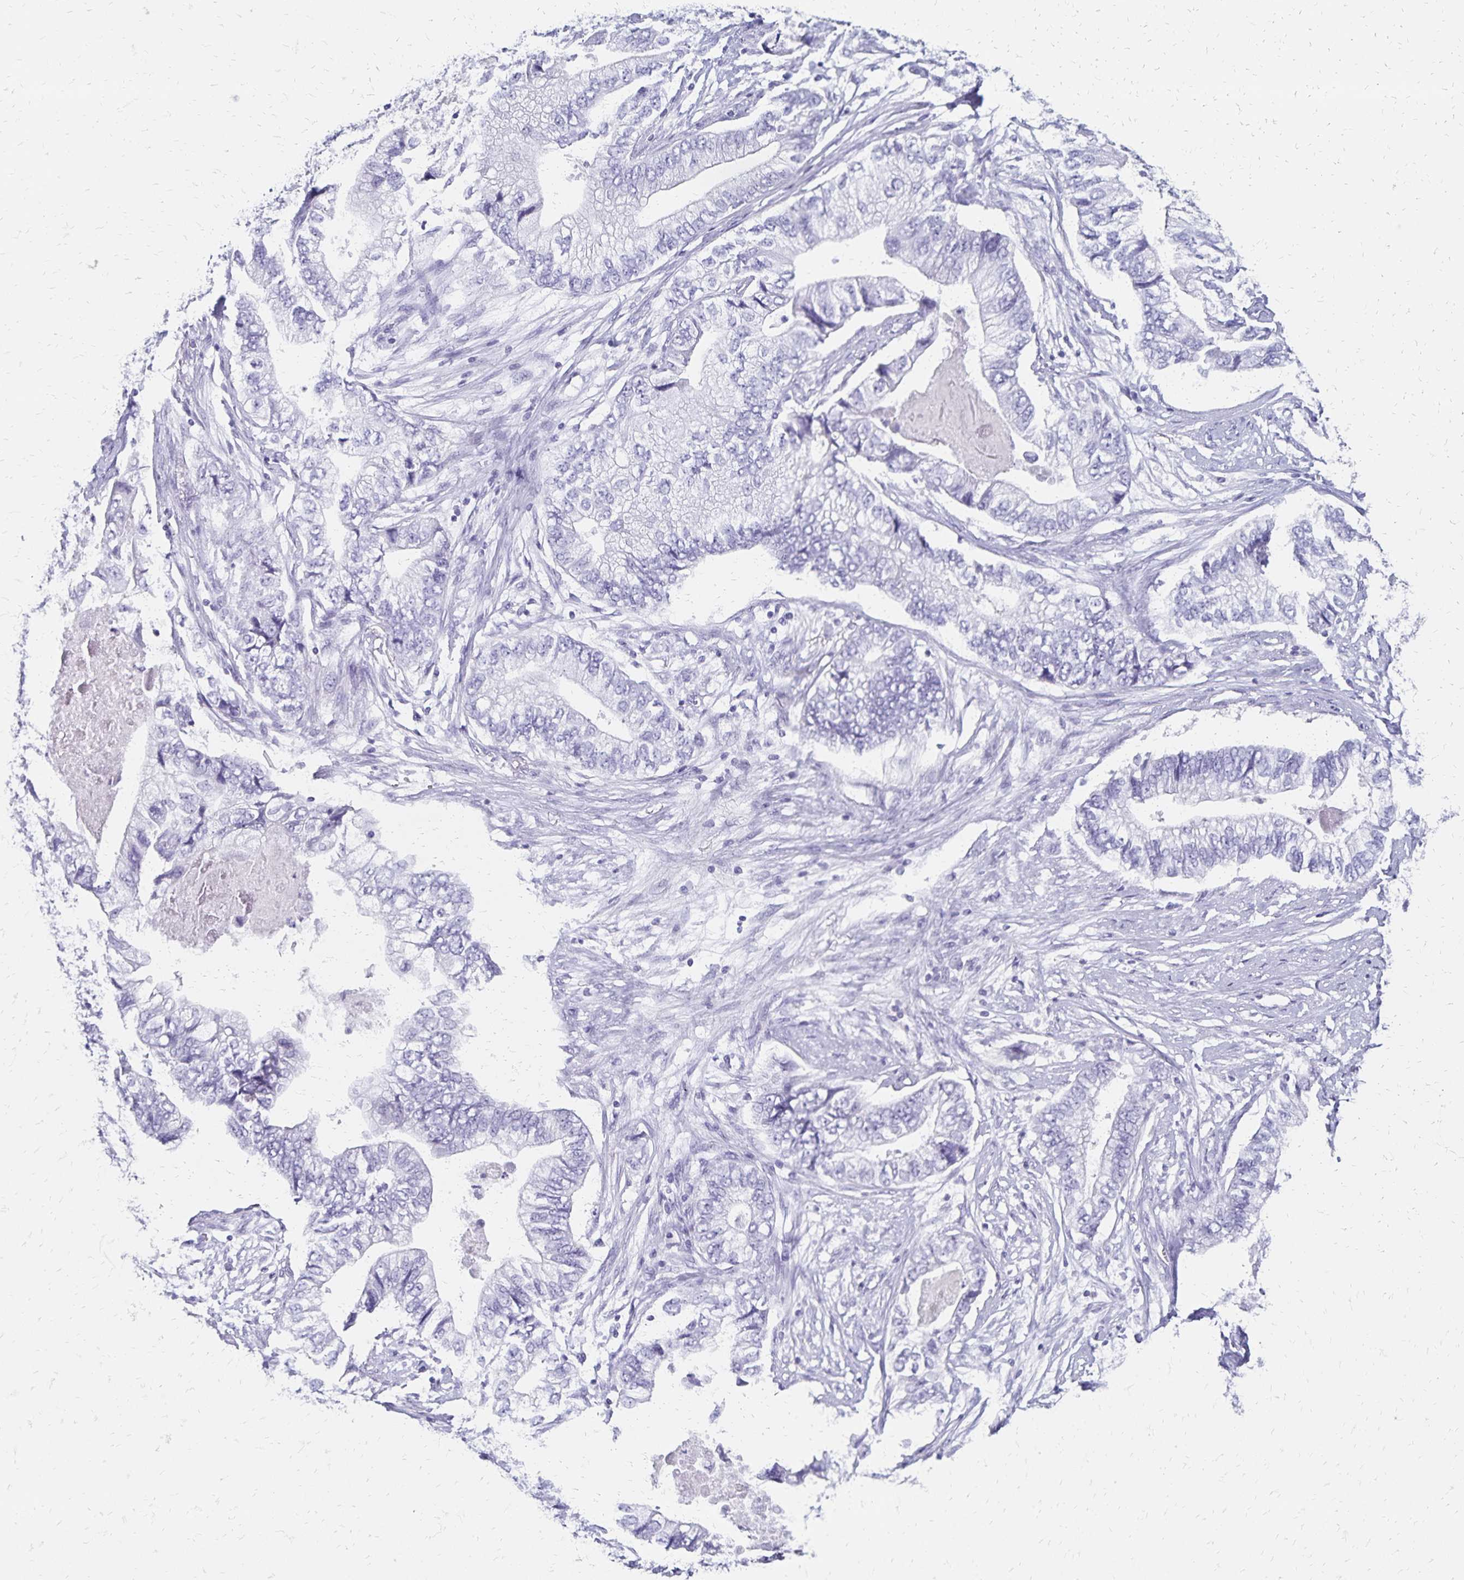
{"staining": {"intensity": "negative", "quantity": "none", "location": "none"}, "tissue": "stomach cancer", "cell_type": "Tumor cells", "image_type": "cancer", "snomed": [{"axis": "morphology", "description": "Adenocarcinoma, NOS"}, {"axis": "topography", "description": "Pancreas"}, {"axis": "topography", "description": "Stomach, upper"}], "caption": "Human stomach cancer stained for a protein using immunohistochemistry (IHC) demonstrates no staining in tumor cells.", "gene": "GIP", "patient": {"sex": "male", "age": 77}}